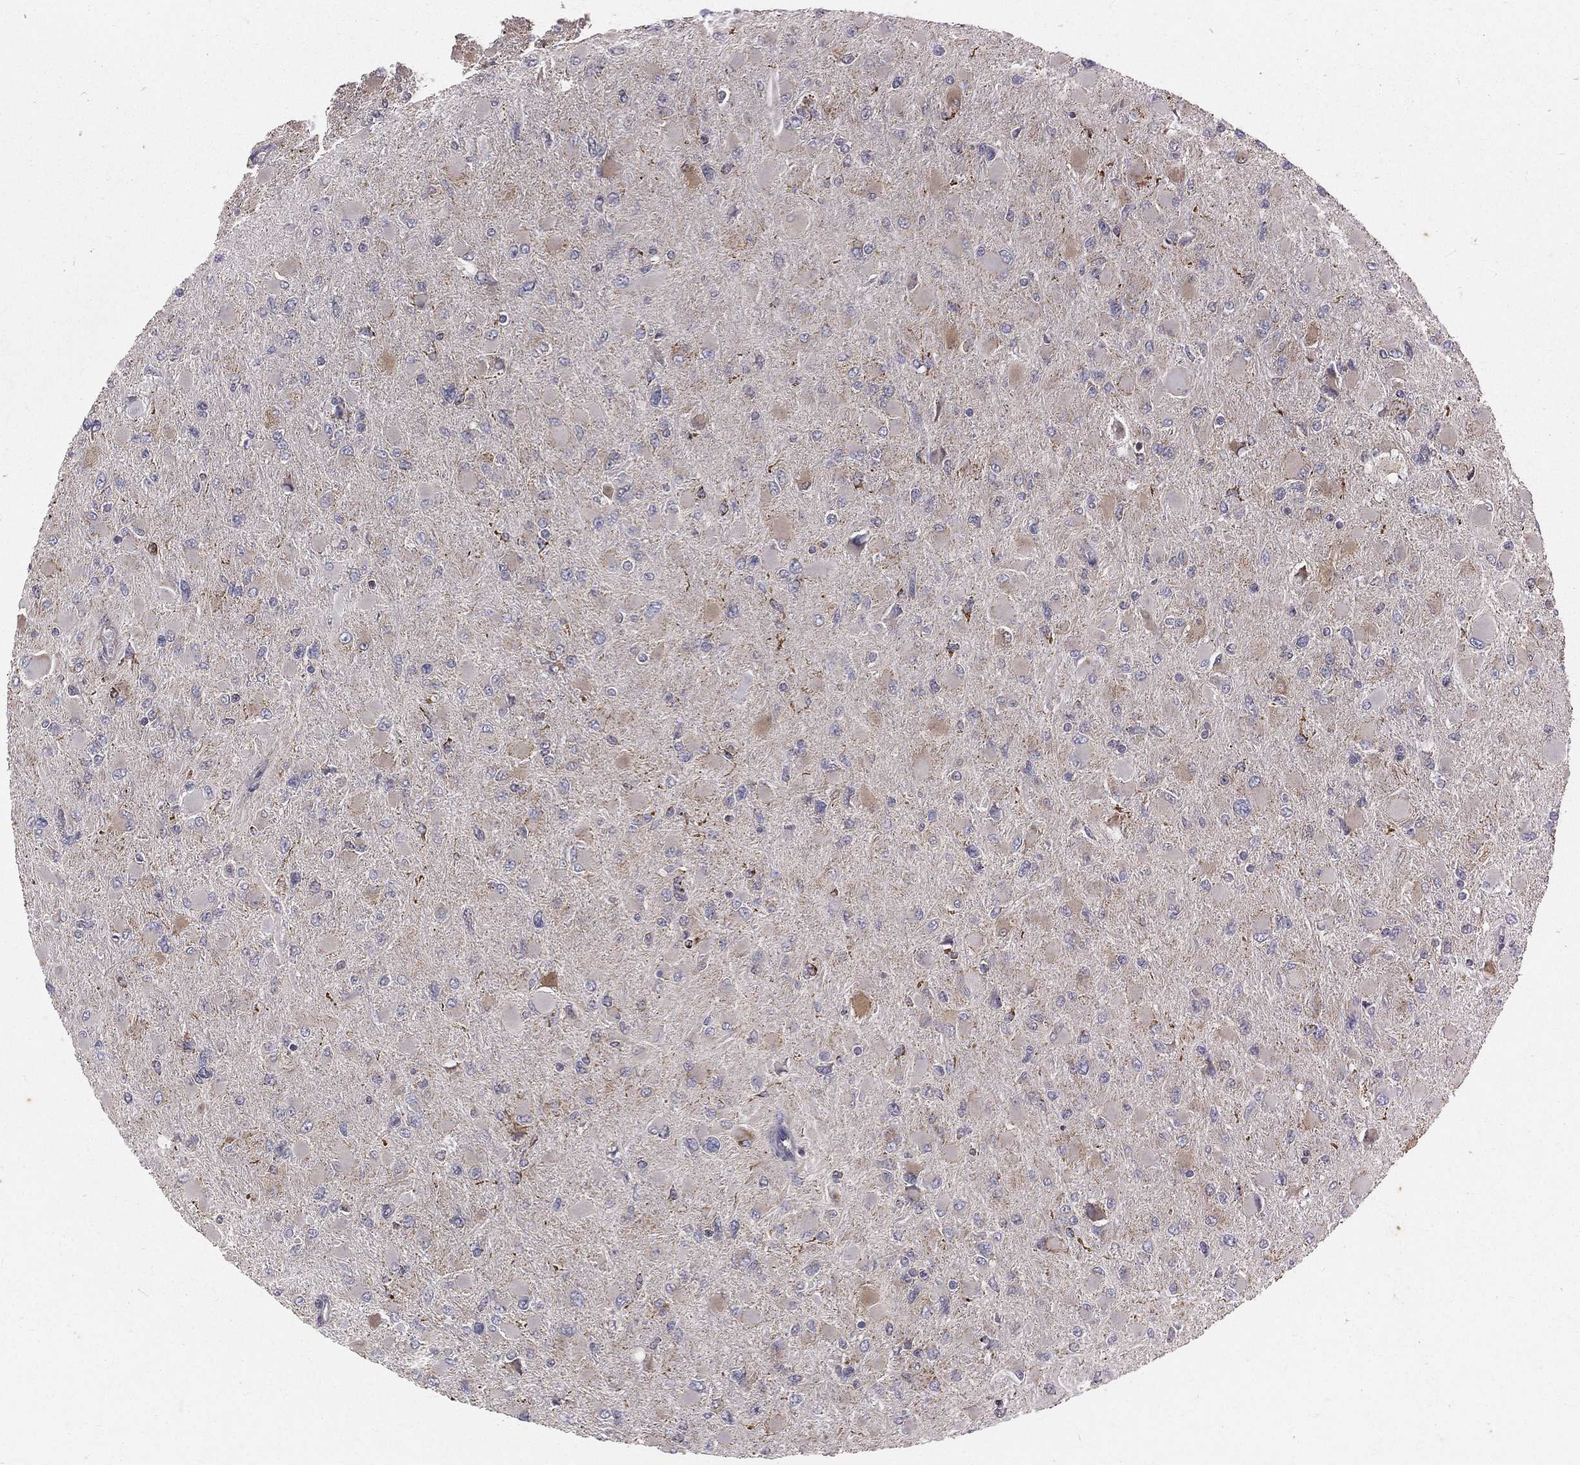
{"staining": {"intensity": "weak", "quantity": "<25%", "location": "cytoplasmic/membranous"}, "tissue": "glioma", "cell_type": "Tumor cells", "image_type": "cancer", "snomed": [{"axis": "morphology", "description": "Glioma, malignant, High grade"}, {"axis": "topography", "description": "Cerebral cortex"}], "caption": "The immunohistochemistry photomicrograph has no significant expression in tumor cells of glioma tissue.", "gene": "HADH", "patient": {"sex": "female", "age": 36}}